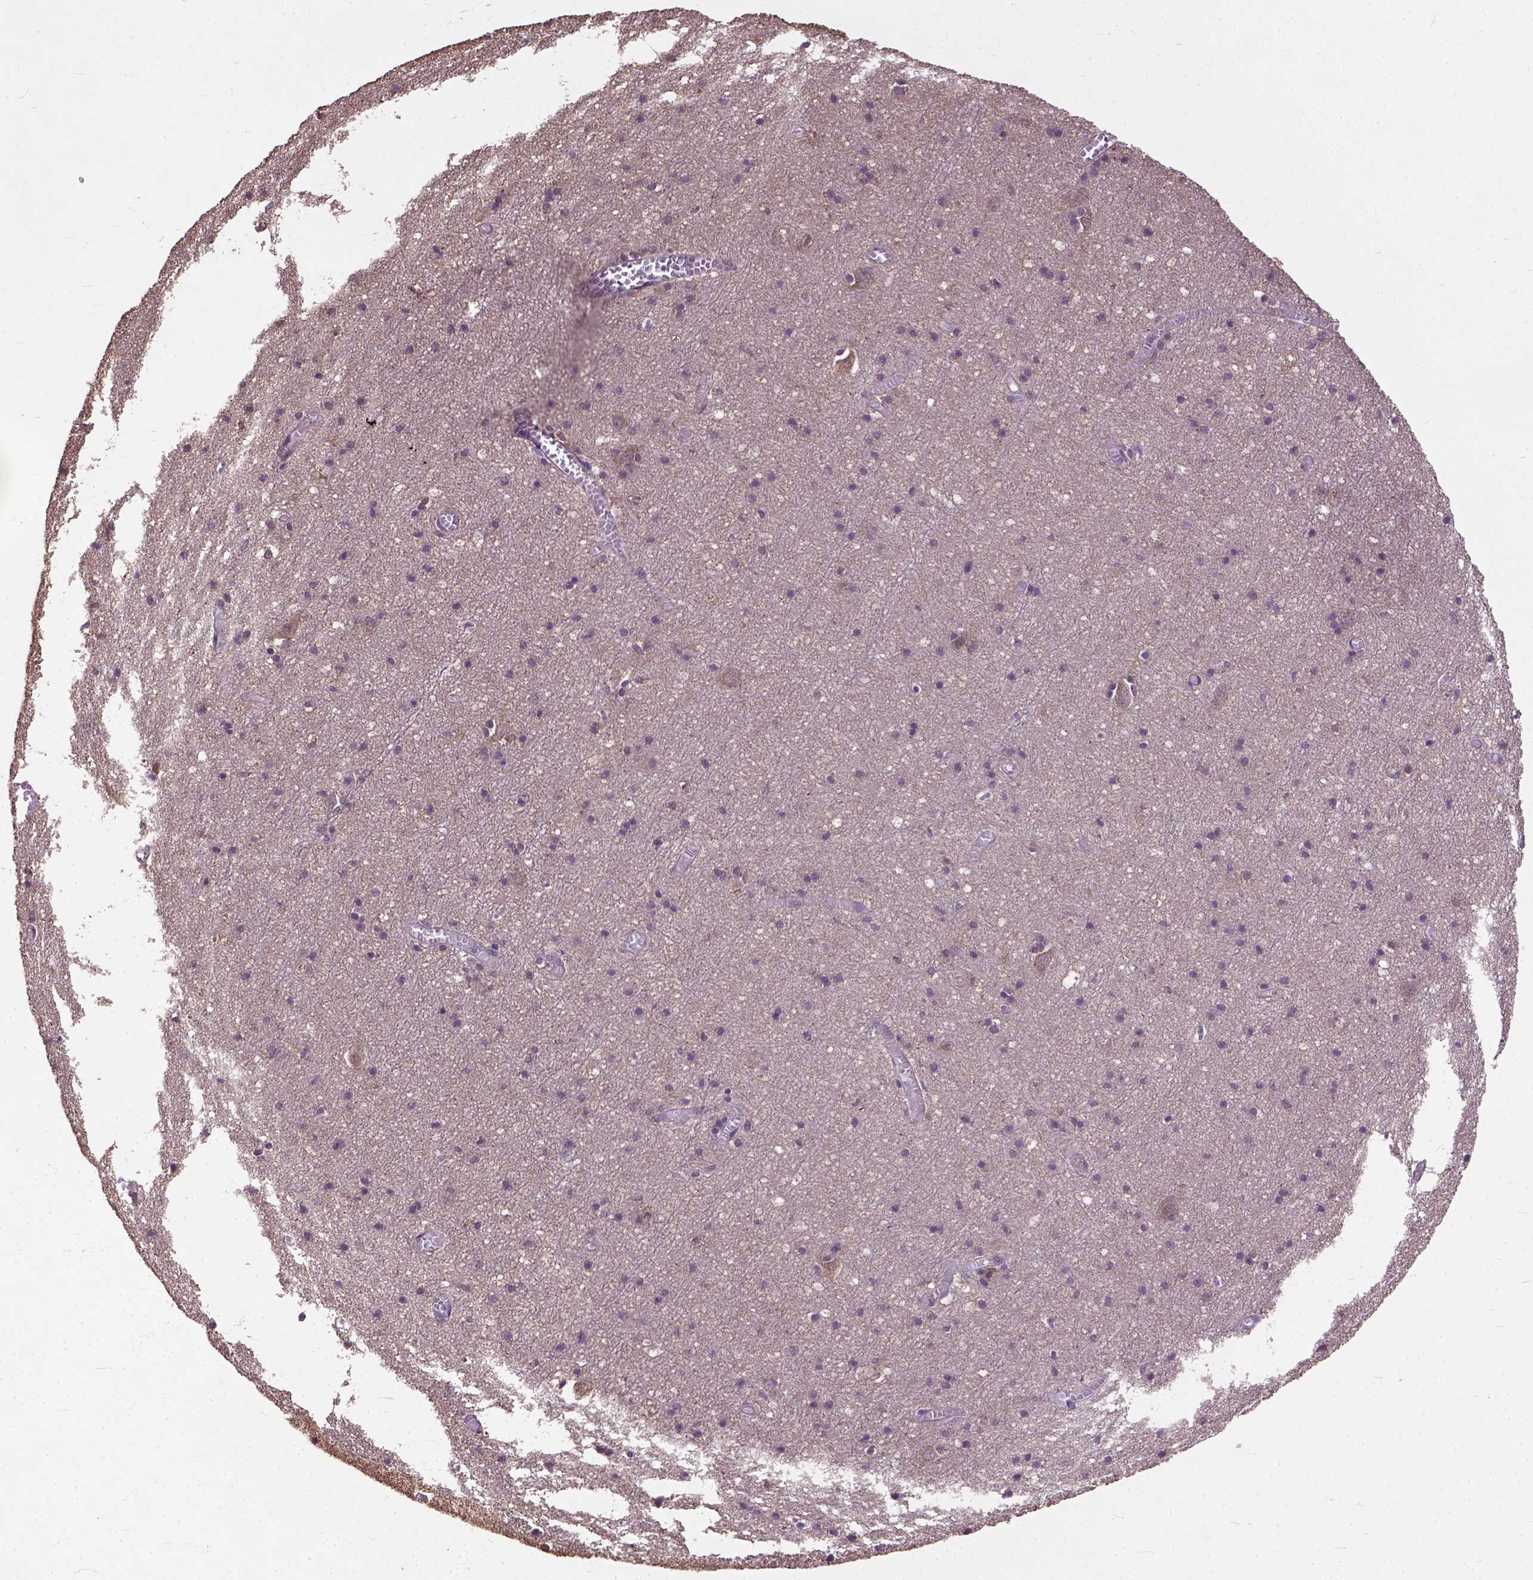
{"staining": {"intensity": "moderate", "quantity": ">75%", "location": "cytoplasmic/membranous"}, "tissue": "cerebral cortex", "cell_type": "Endothelial cells", "image_type": "normal", "snomed": [{"axis": "morphology", "description": "Normal tissue, NOS"}, {"axis": "topography", "description": "Cerebral cortex"}], "caption": "Immunohistochemistry (DAB) staining of unremarkable cerebral cortex exhibits moderate cytoplasmic/membranous protein expression in about >75% of endothelial cells.", "gene": "UBA3", "patient": {"sex": "male", "age": 70}}